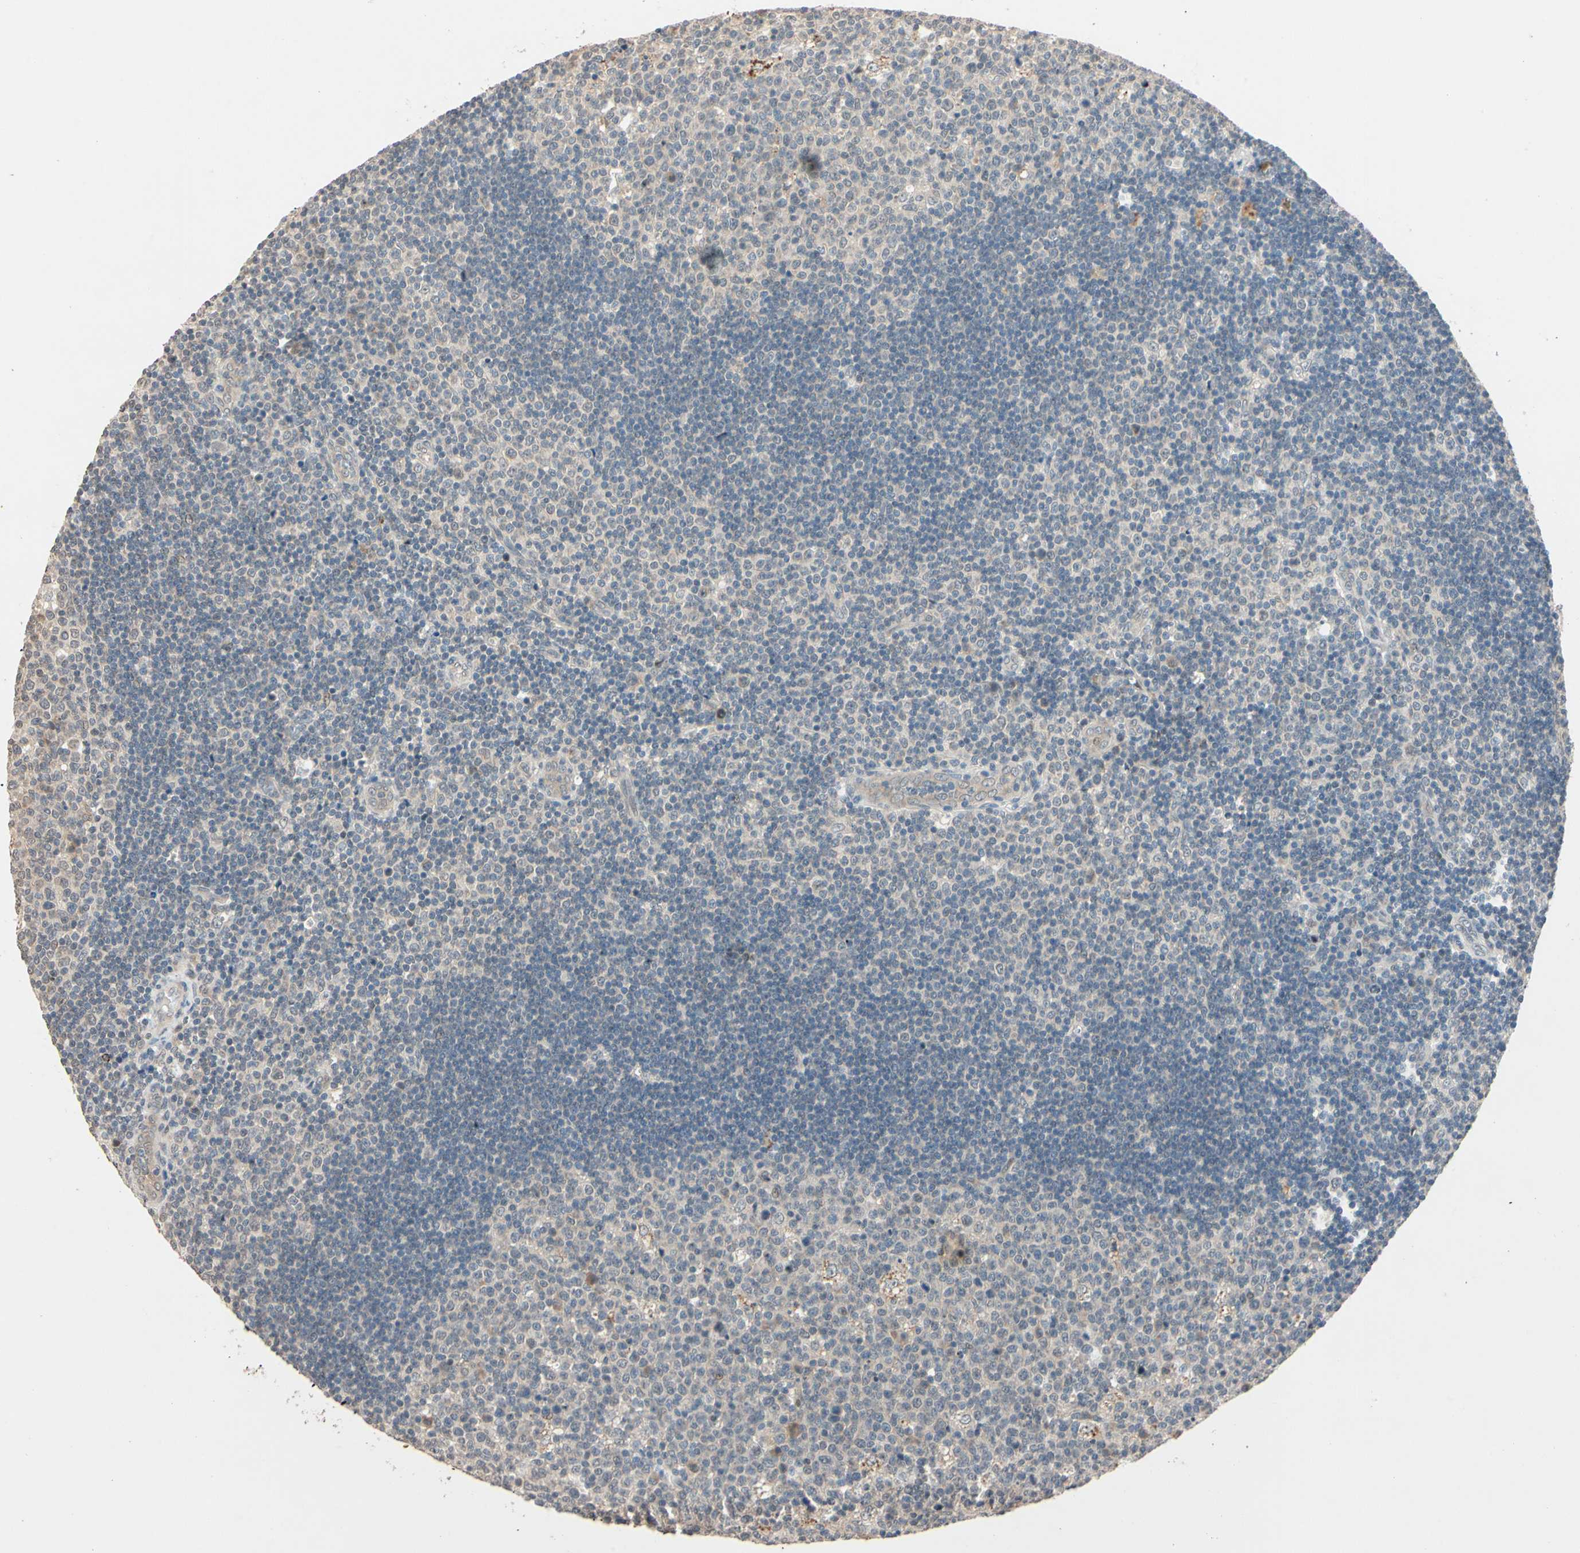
{"staining": {"intensity": "weak", "quantity": "<25%", "location": "cytoplasmic/membranous"}, "tissue": "lymph node", "cell_type": "Germinal center cells", "image_type": "normal", "snomed": [{"axis": "morphology", "description": "Normal tissue, NOS"}, {"axis": "topography", "description": "Lymph node"}, {"axis": "topography", "description": "Salivary gland"}], "caption": "Benign lymph node was stained to show a protein in brown. There is no significant positivity in germinal center cells. (DAB immunohistochemistry, high magnification).", "gene": "ACSL5", "patient": {"sex": "male", "age": 8}}